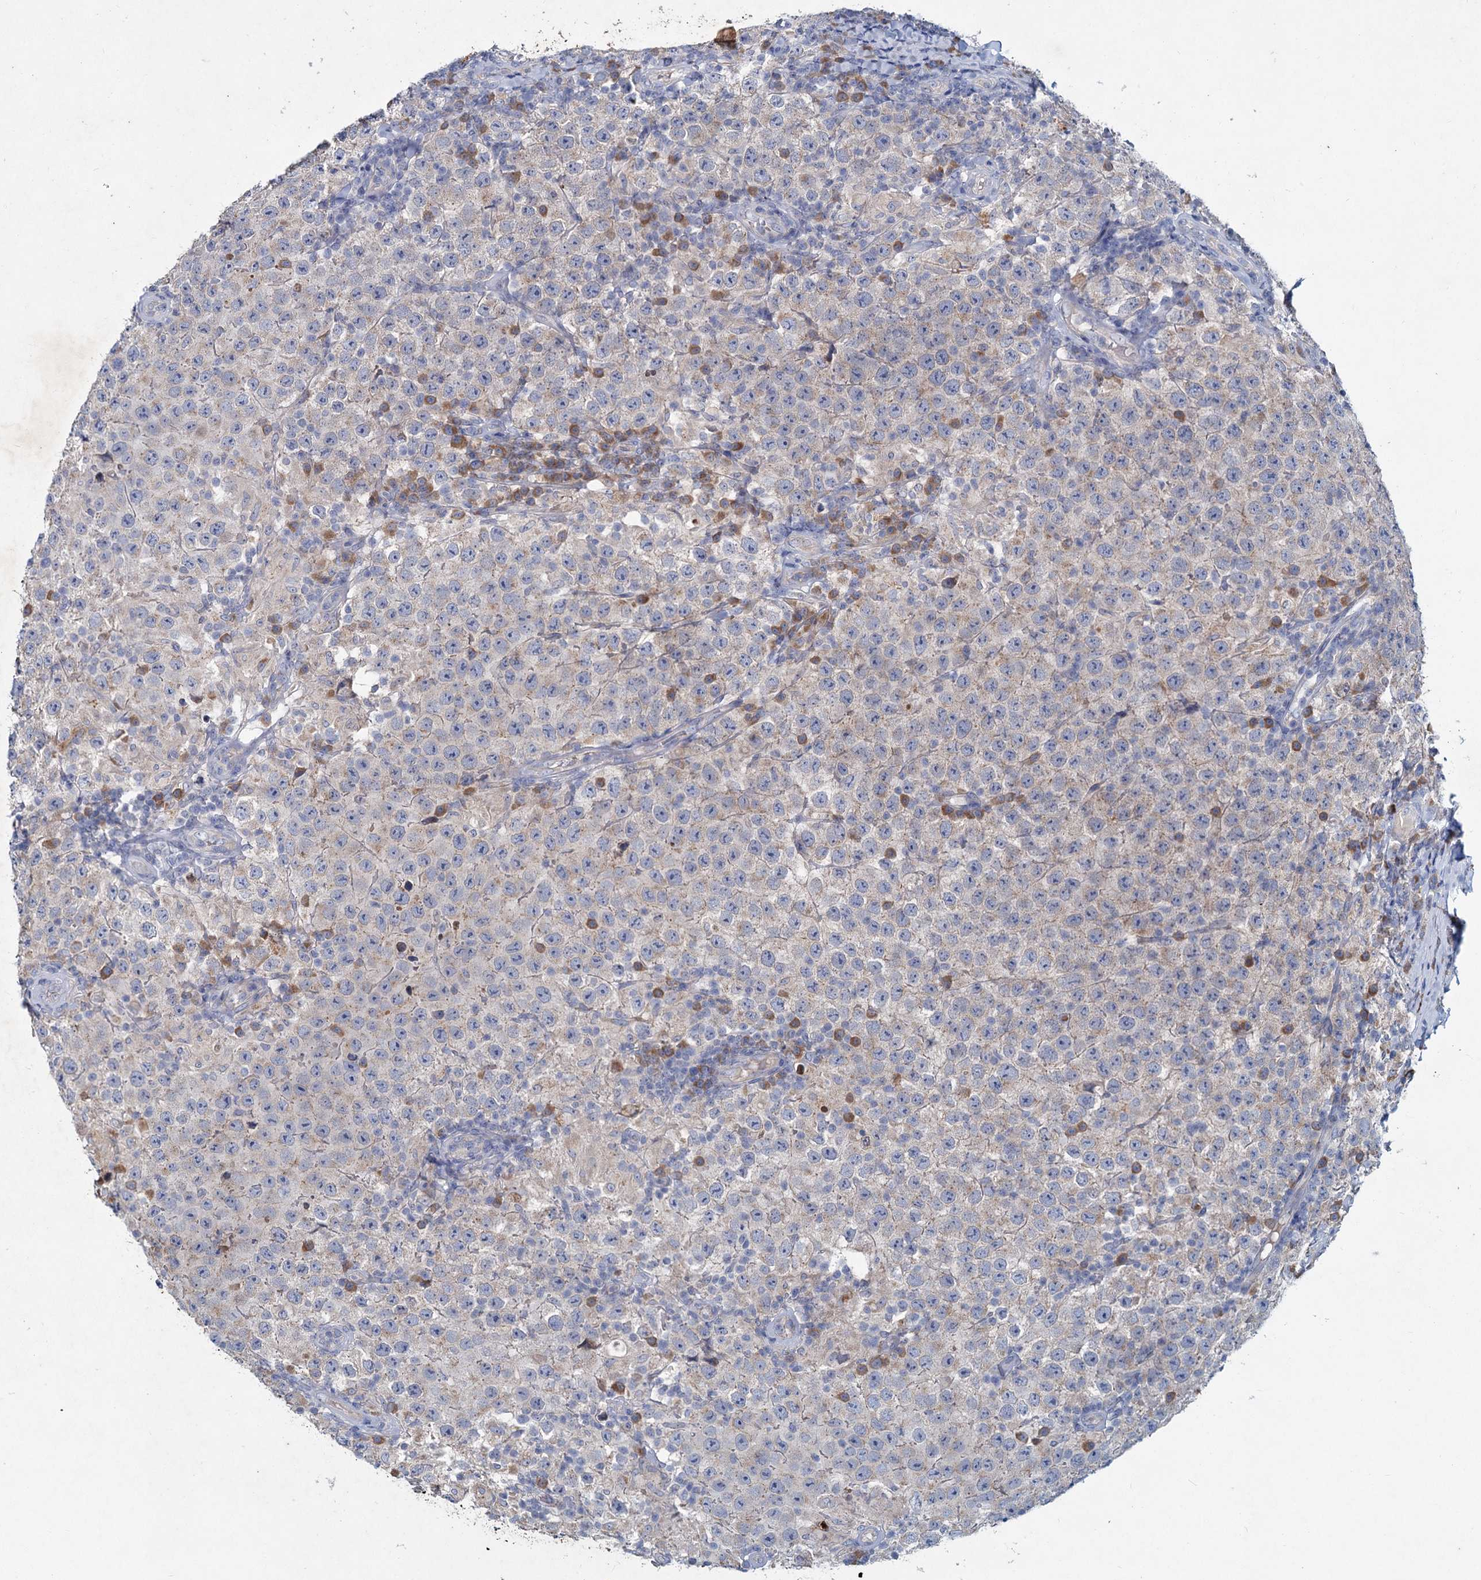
{"staining": {"intensity": "negative", "quantity": "none", "location": "none"}, "tissue": "testis cancer", "cell_type": "Tumor cells", "image_type": "cancer", "snomed": [{"axis": "morphology", "description": "Normal tissue, NOS"}, {"axis": "morphology", "description": "Urothelial carcinoma, High grade"}, {"axis": "morphology", "description": "Seminoma, NOS"}, {"axis": "morphology", "description": "Carcinoma, Embryonal, NOS"}, {"axis": "topography", "description": "Urinary bladder"}, {"axis": "topography", "description": "Testis"}], "caption": "An IHC photomicrograph of testis urothelial carcinoma (high-grade) is shown. There is no staining in tumor cells of testis urothelial carcinoma (high-grade). (IHC, brightfield microscopy, high magnification).", "gene": "TMX2", "patient": {"sex": "male", "age": 41}}